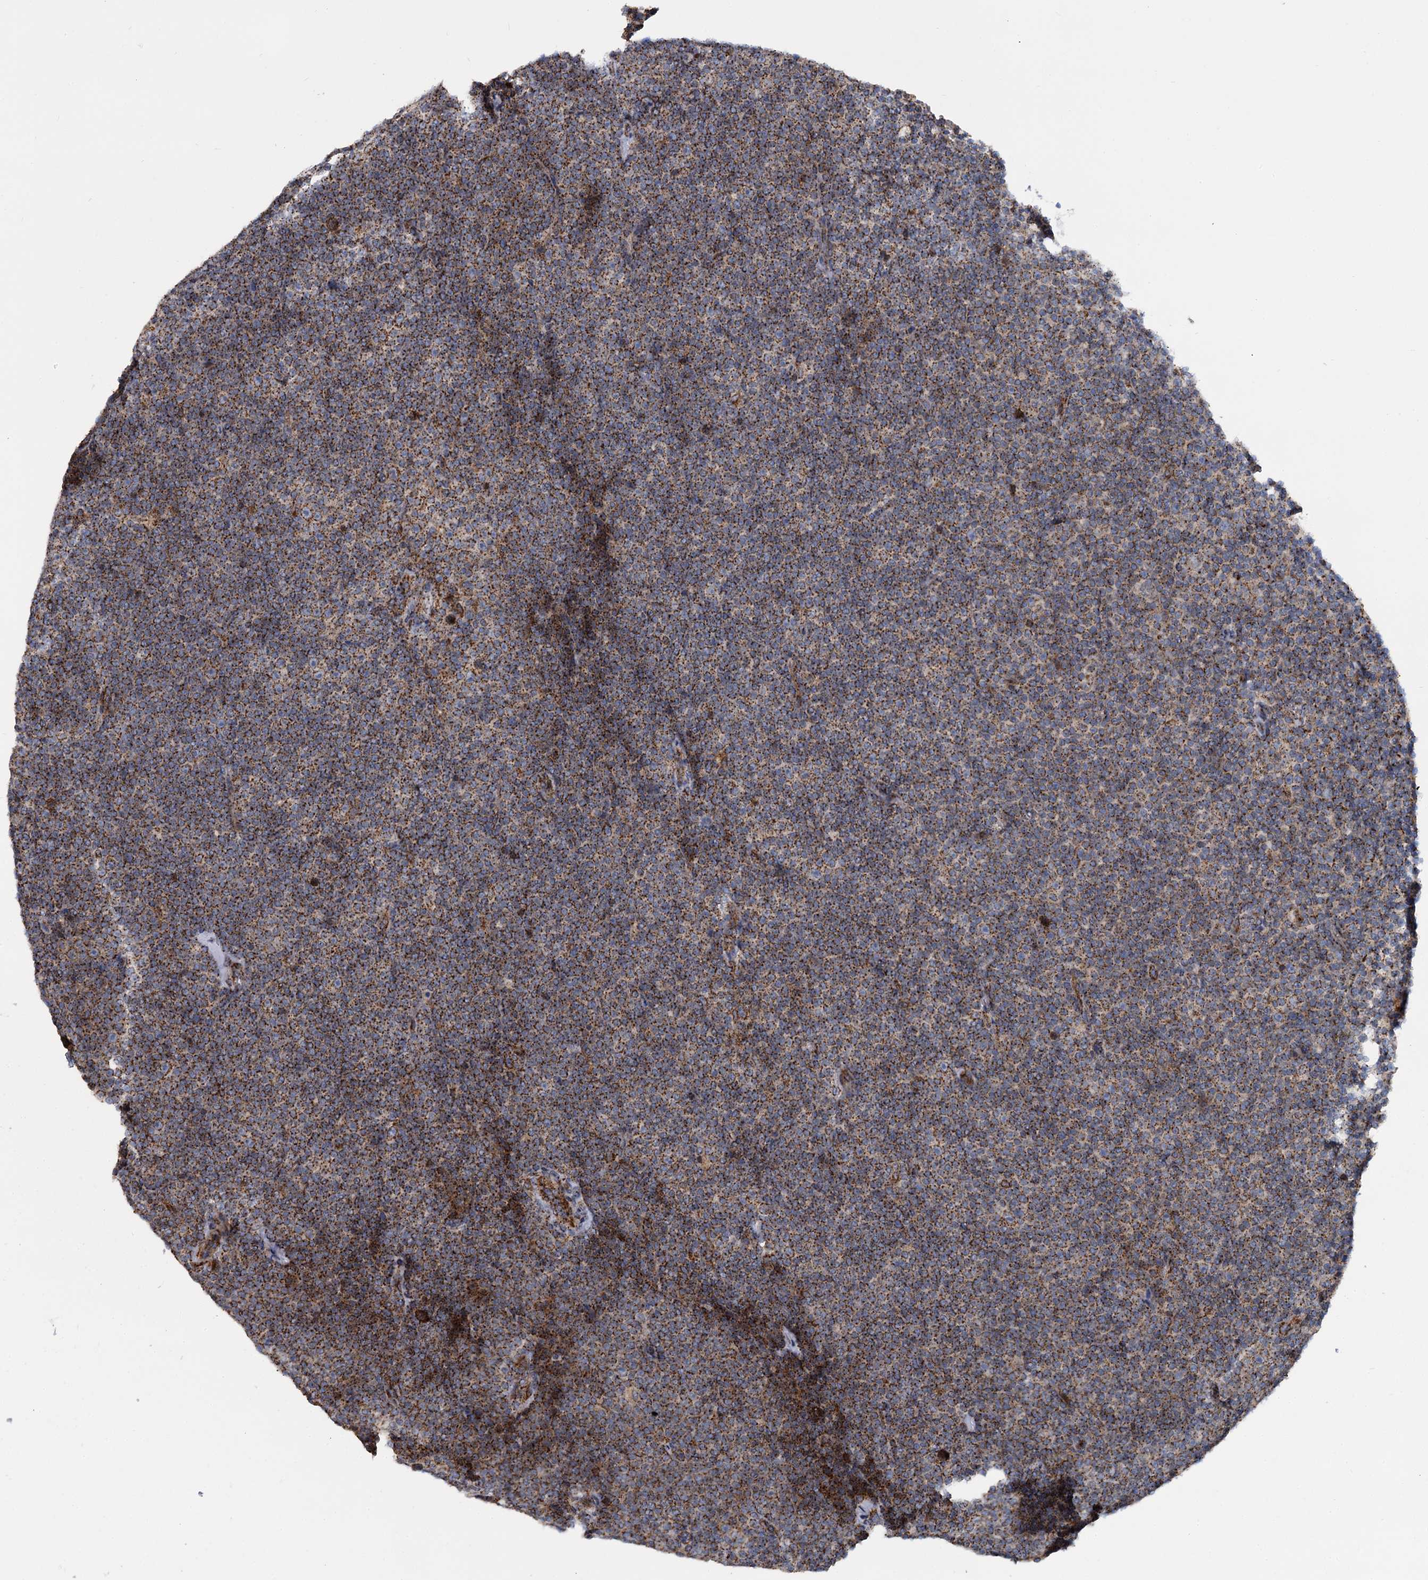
{"staining": {"intensity": "moderate", "quantity": ">75%", "location": "cytoplasmic/membranous"}, "tissue": "lymphoma", "cell_type": "Tumor cells", "image_type": "cancer", "snomed": [{"axis": "morphology", "description": "Malignant lymphoma, non-Hodgkin's type, Low grade"}, {"axis": "topography", "description": "Lymph node"}], "caption": "A micrograph of human low-grade malignant lymphoma, non-Hodgkin's type stained for a protein exhibits moderate cytoplasmic/membranous brown staining in tumor cells. The staining was performed using DAB (3,3'-diaminobenzidine) to visualize the protein expression in brown, while the nuclei were stained in blue with hematoxylin (Magnification: 20x).", "gene": "SUPT20H", "patient": {"sex": "female", "age": 67}}